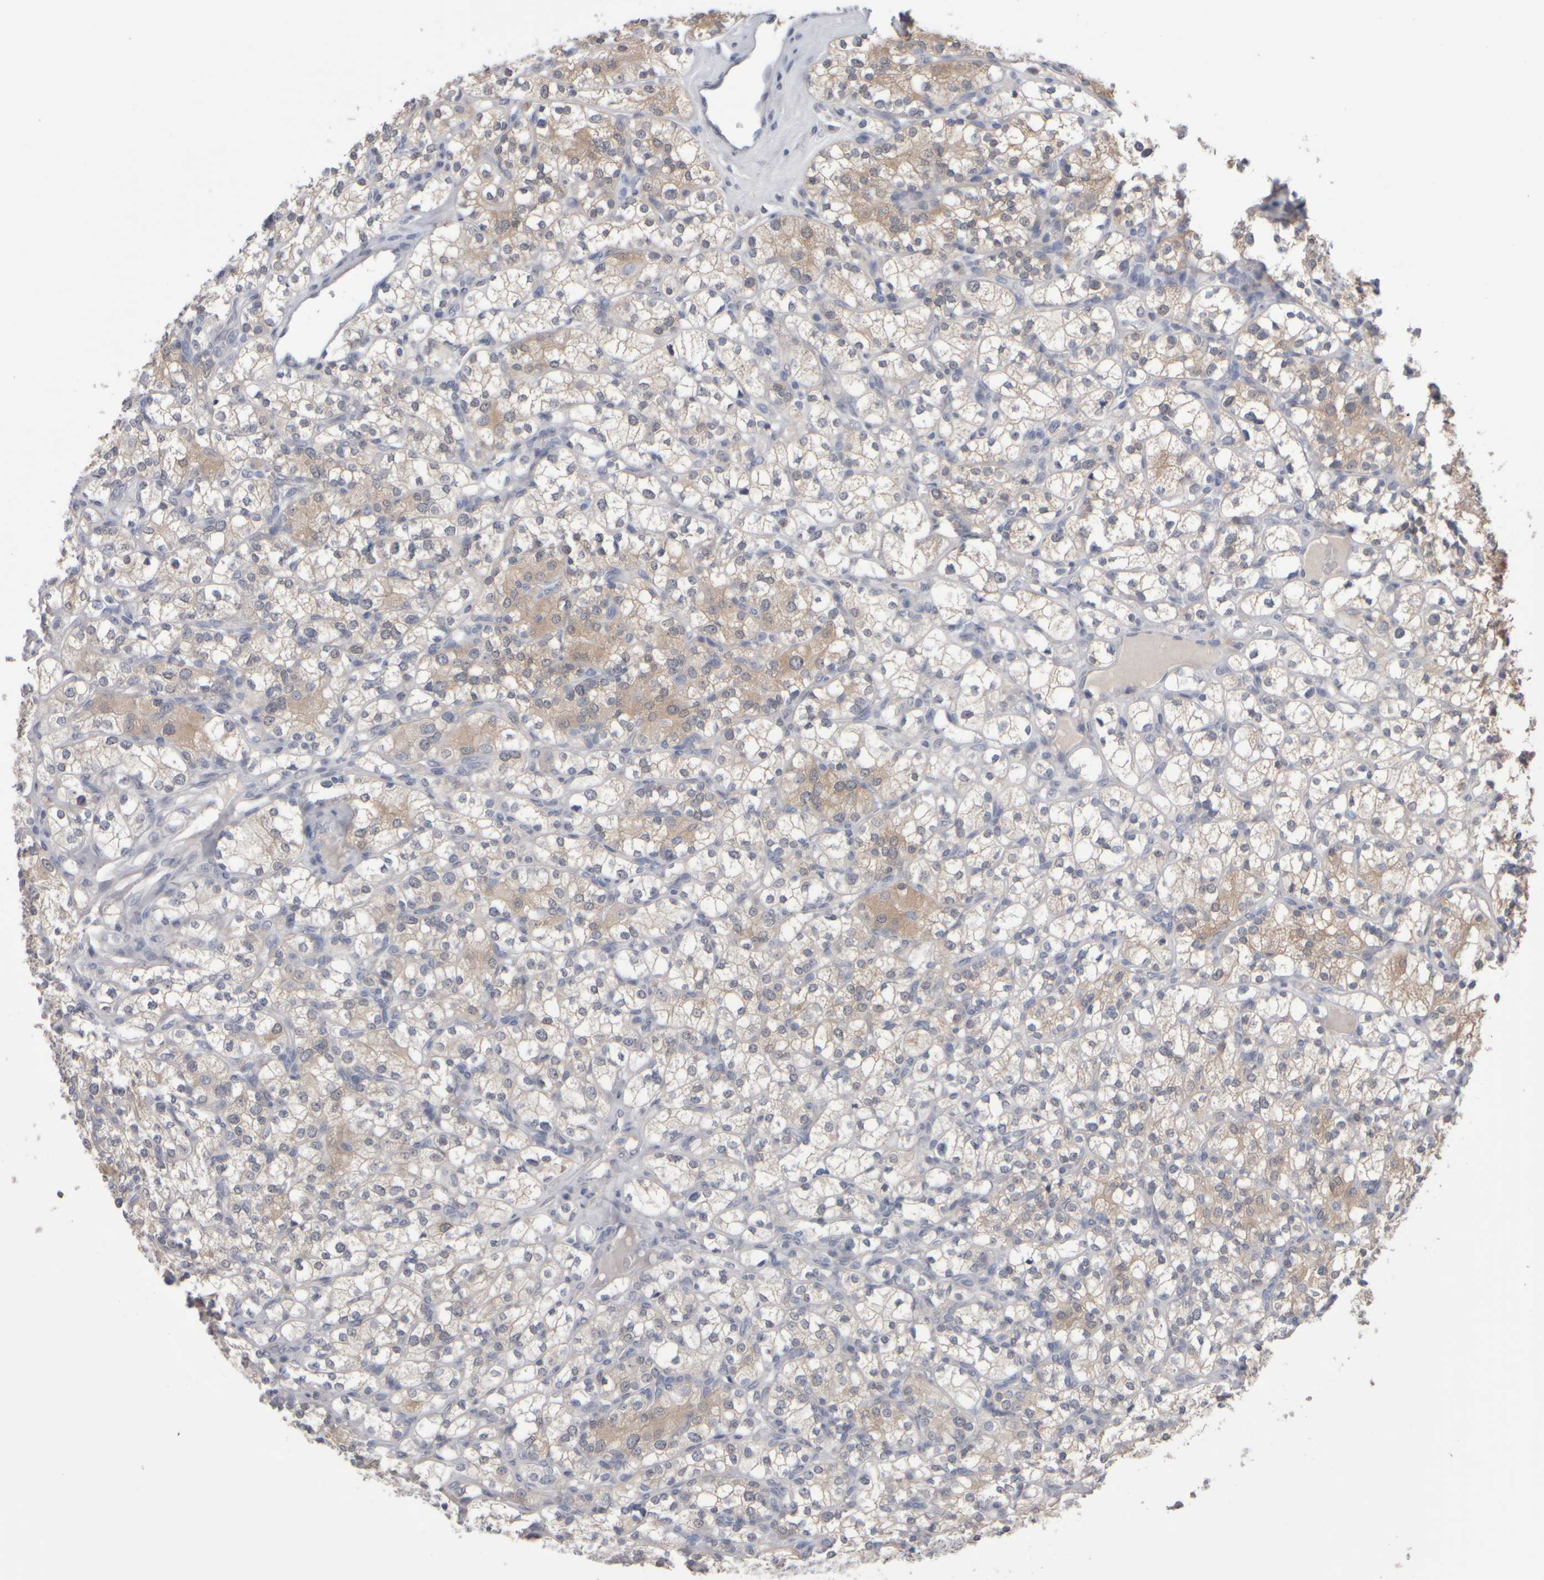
{"staining": {"intensity": "weak", "quantity": "25%-75%", "location": "cytoplasmic/membranous"}, "tissue": "renal cancer", "cell_type": "Tumor cells", "image_type": "cancer", "snomed": [{"axis": "morphology", "description": "Adenocarcinoma, NOS"}, {"axis": "topography", "description": "Kidney"}], "caption": "Renal cancer stained with a protein marker reveals weak staining in tumor cells.", "gene": "EPHX2", "patient": {"sex": "male", "age": 77}}